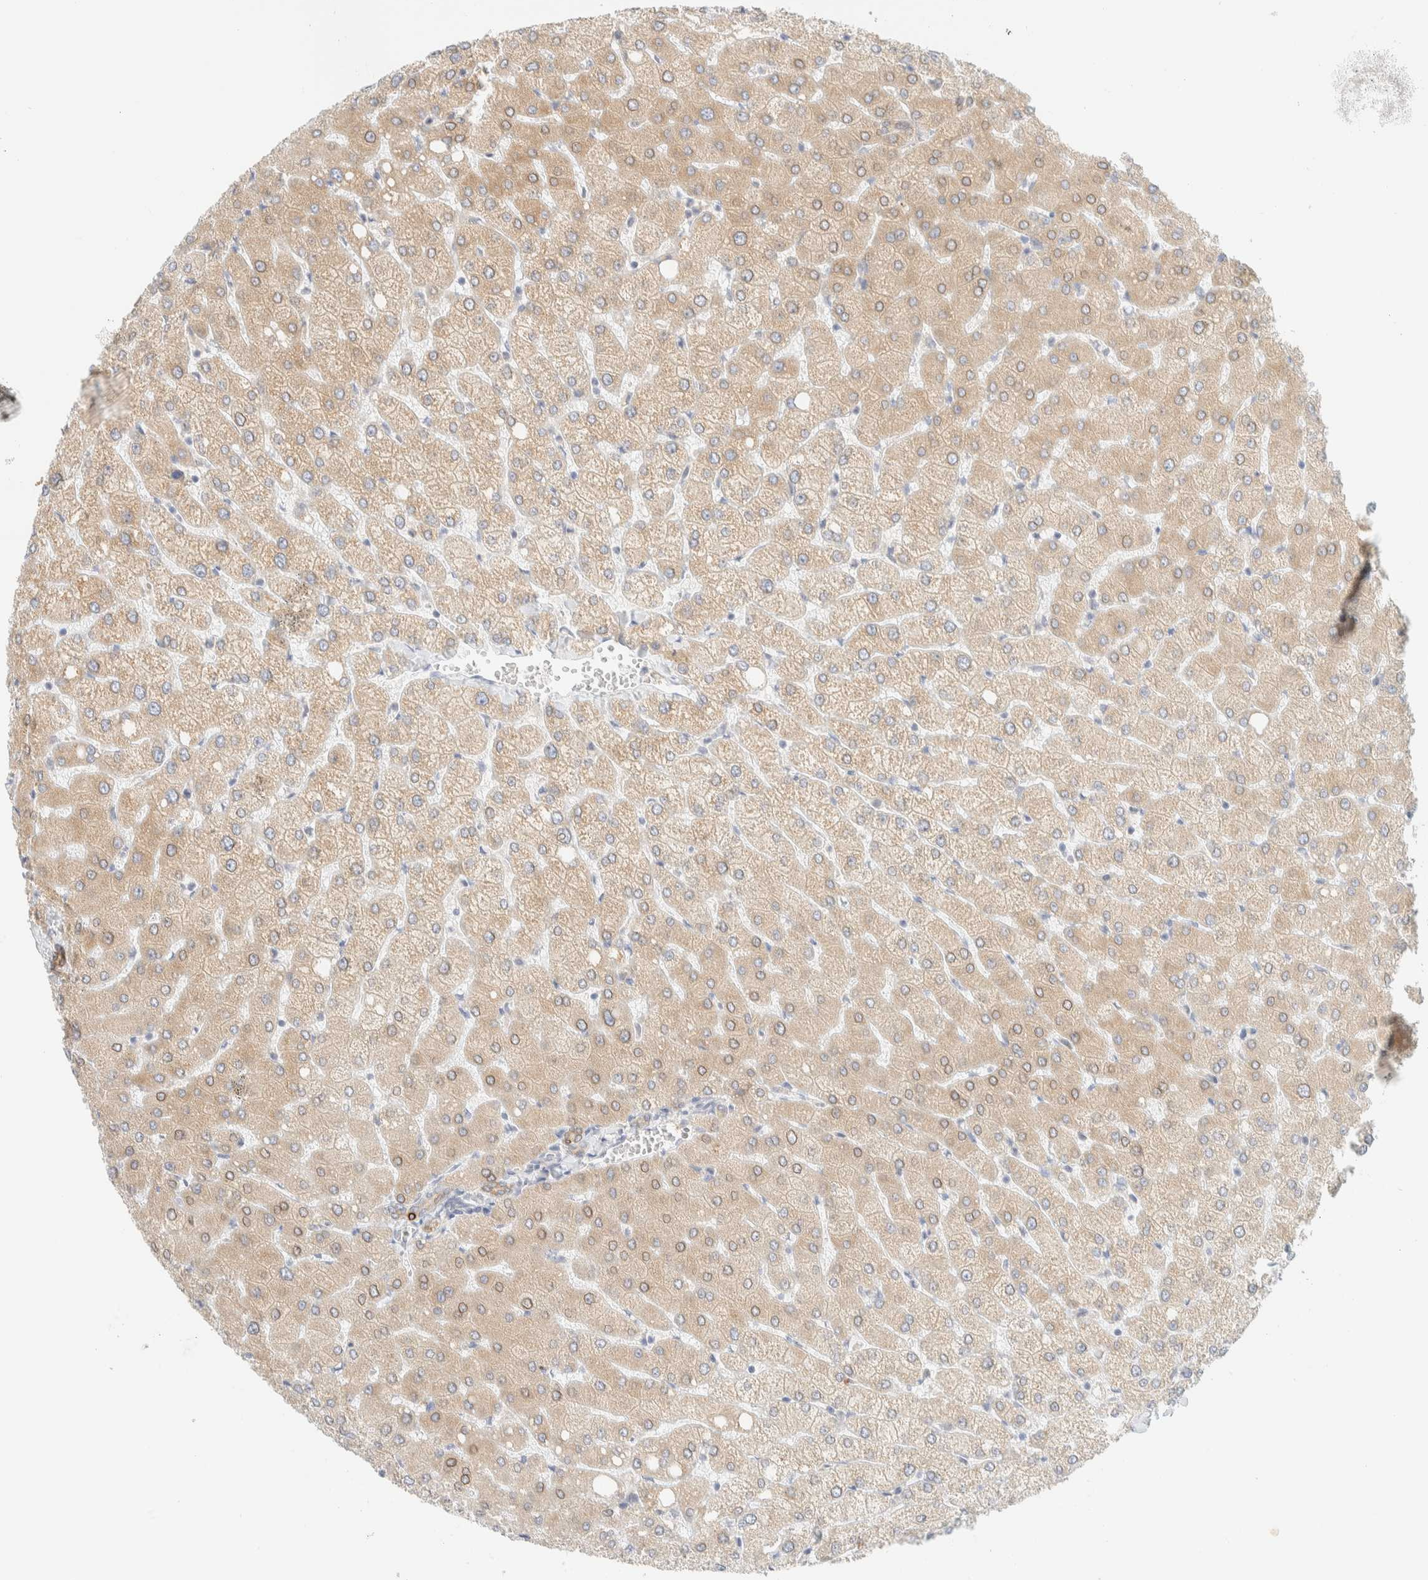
{"staining": {"intensity": "moderate", "quantity": ">75%", "location": "cytoplasmic/membranous,nuclear"}, "tissue": "liver", "cell_type": "Cholangiocytes", "image_type": "normal", "snomed": [{"axis": "morphology", "description": "Normal tissue, NOS"}, {"axis": "topography", "description": "Liver"}], "caption": "This photomicrograph demonstrates immunohistochemistry (IHC) staining of normal liver, with medium moderate cytoplasmic/membranous,nuclear positivity in about >75% of cholangiocytes.", "gene": "NT5C", "patient": {"sex": "female", "age": 54}}